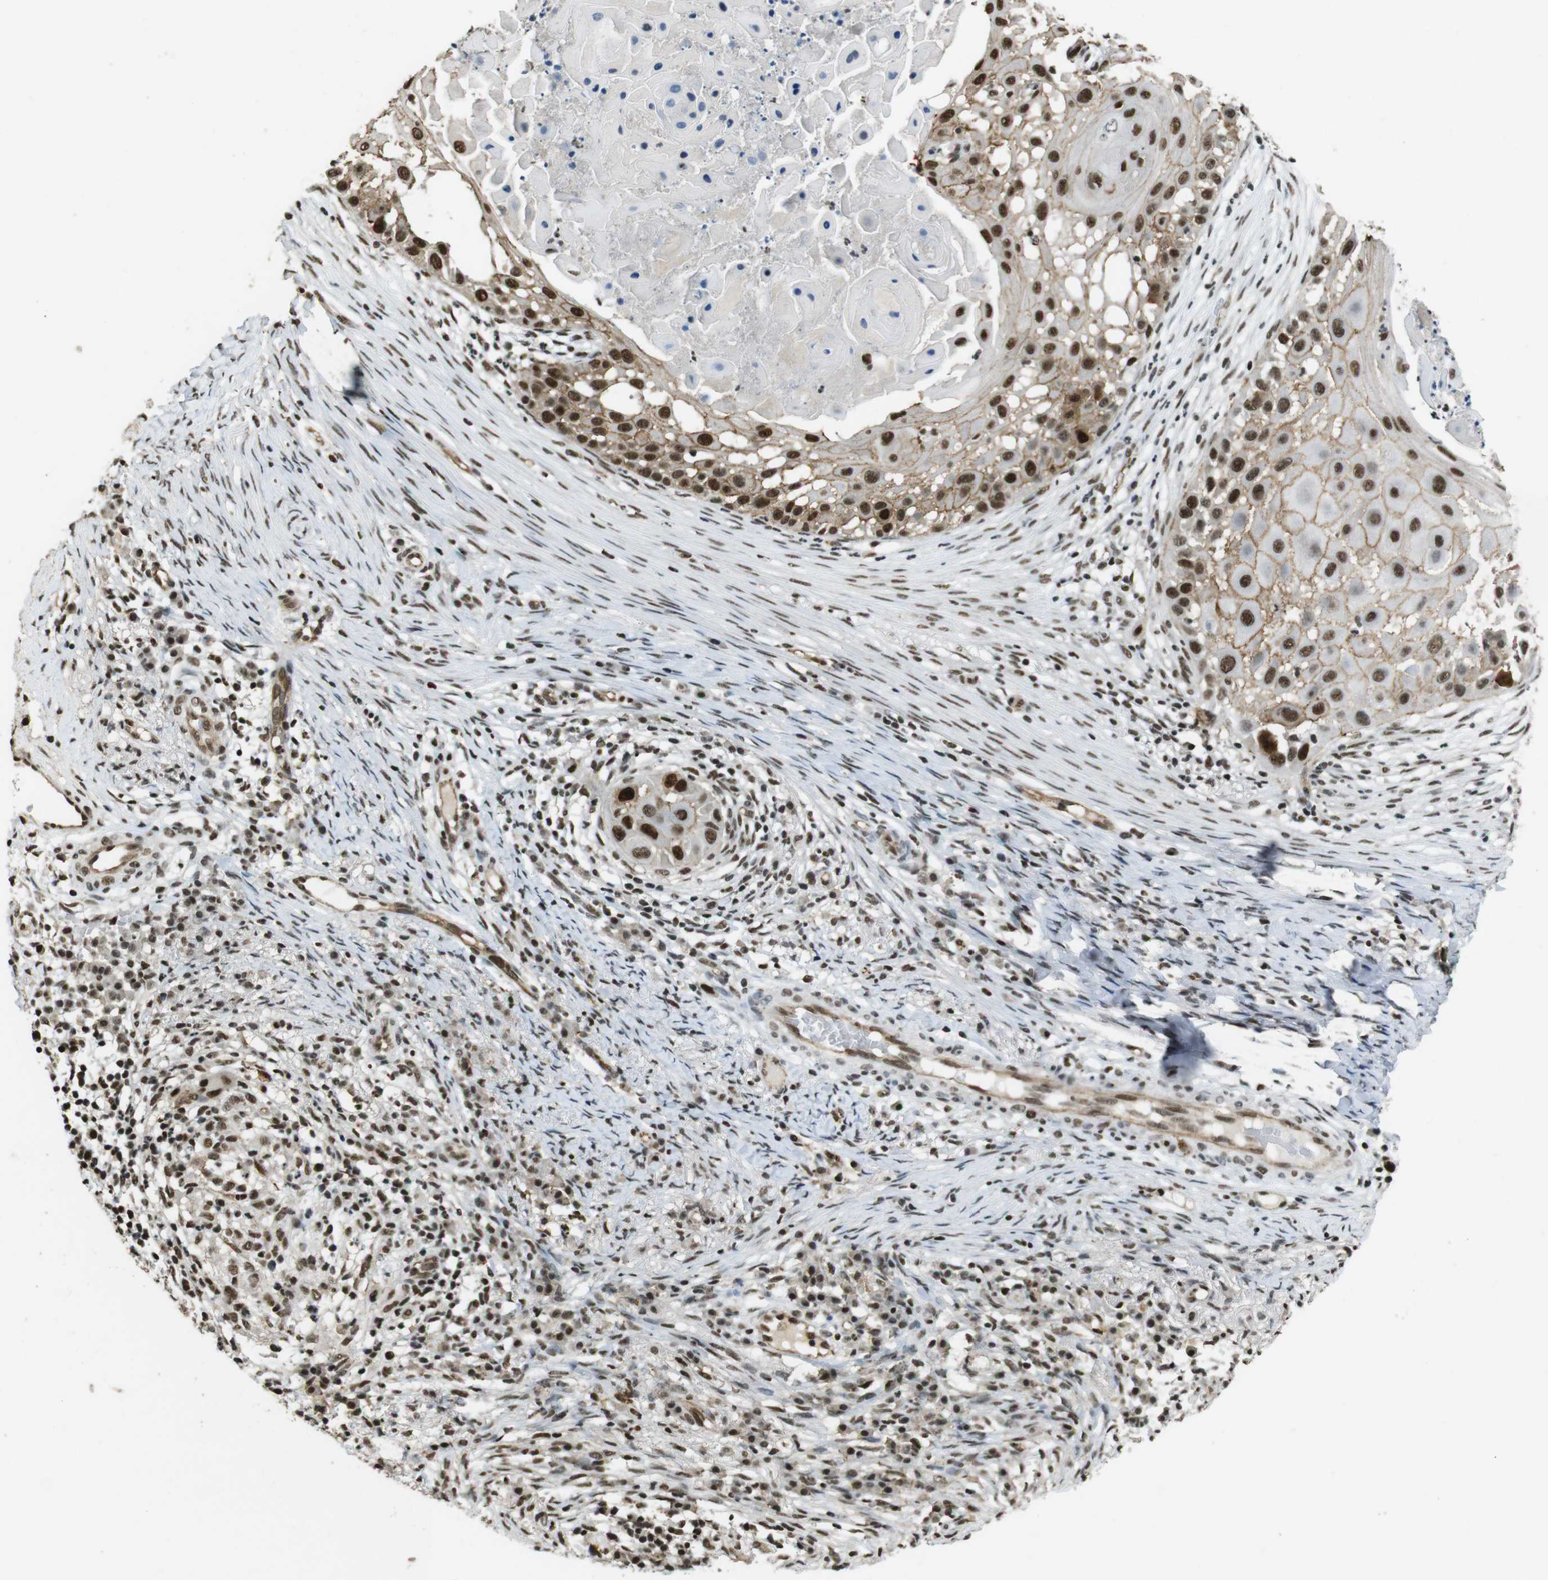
{"staining": {"intensity": "strong", "quantity": ">75%", "location": "nuclear"}, "tissue": "skin cancer", "cell_type": "Tumor cells", "image_type": "cancer", "snomed": [{"axis": "morphology", "description": "Squamous cell carcinoma, NOS"}, {"axis": "topography", "description": "Skin"}], "caption": "Squamous cell carcinoma (skin) stained with a protein marker reveals strong staining in tumor cells.", "gene": "CSNK2B", "patient": {"sex": "female", "age": 44}}